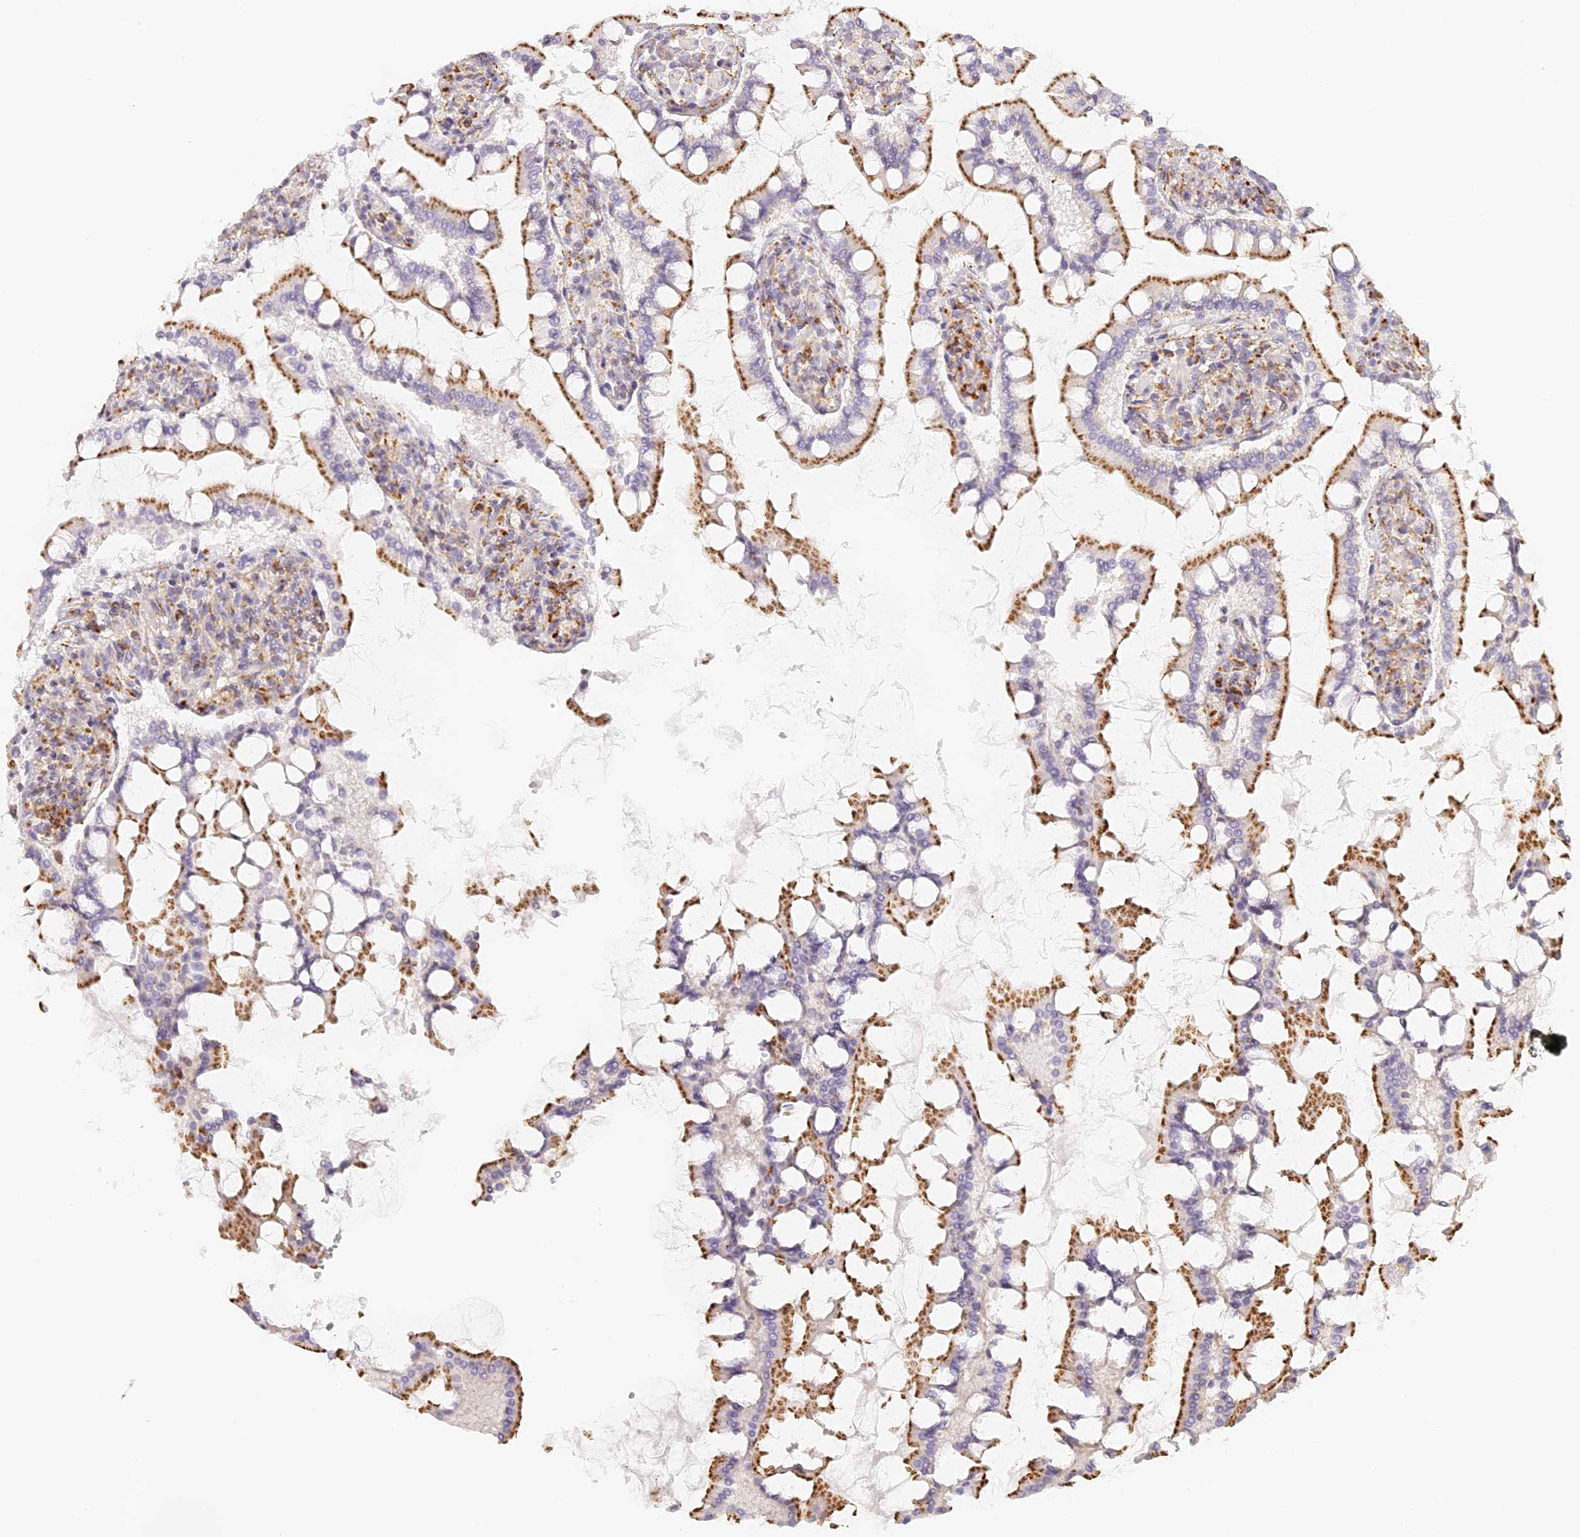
{"staining": {"intensity": "moderate", "quantity": "25%-75%", "location": "cytoplasmic/membranous"}, "tissue": "small intestine", "cell_type": "Glandular cells", "image_type": "normal", "snomed": [{"axis": "morphology", "description": "Normal tissue, NOS"}, {"axis": "topography", "description": "Small intestine"}], "caption": "DAB immunohistochemical staining of benign human small intestine reveals moderate cytoplasmic/membranous protein expression in approximately 25%-75% of glandular cells.", "gene": "LAMP2", "patient": {"sex": "male", "age": 41}}